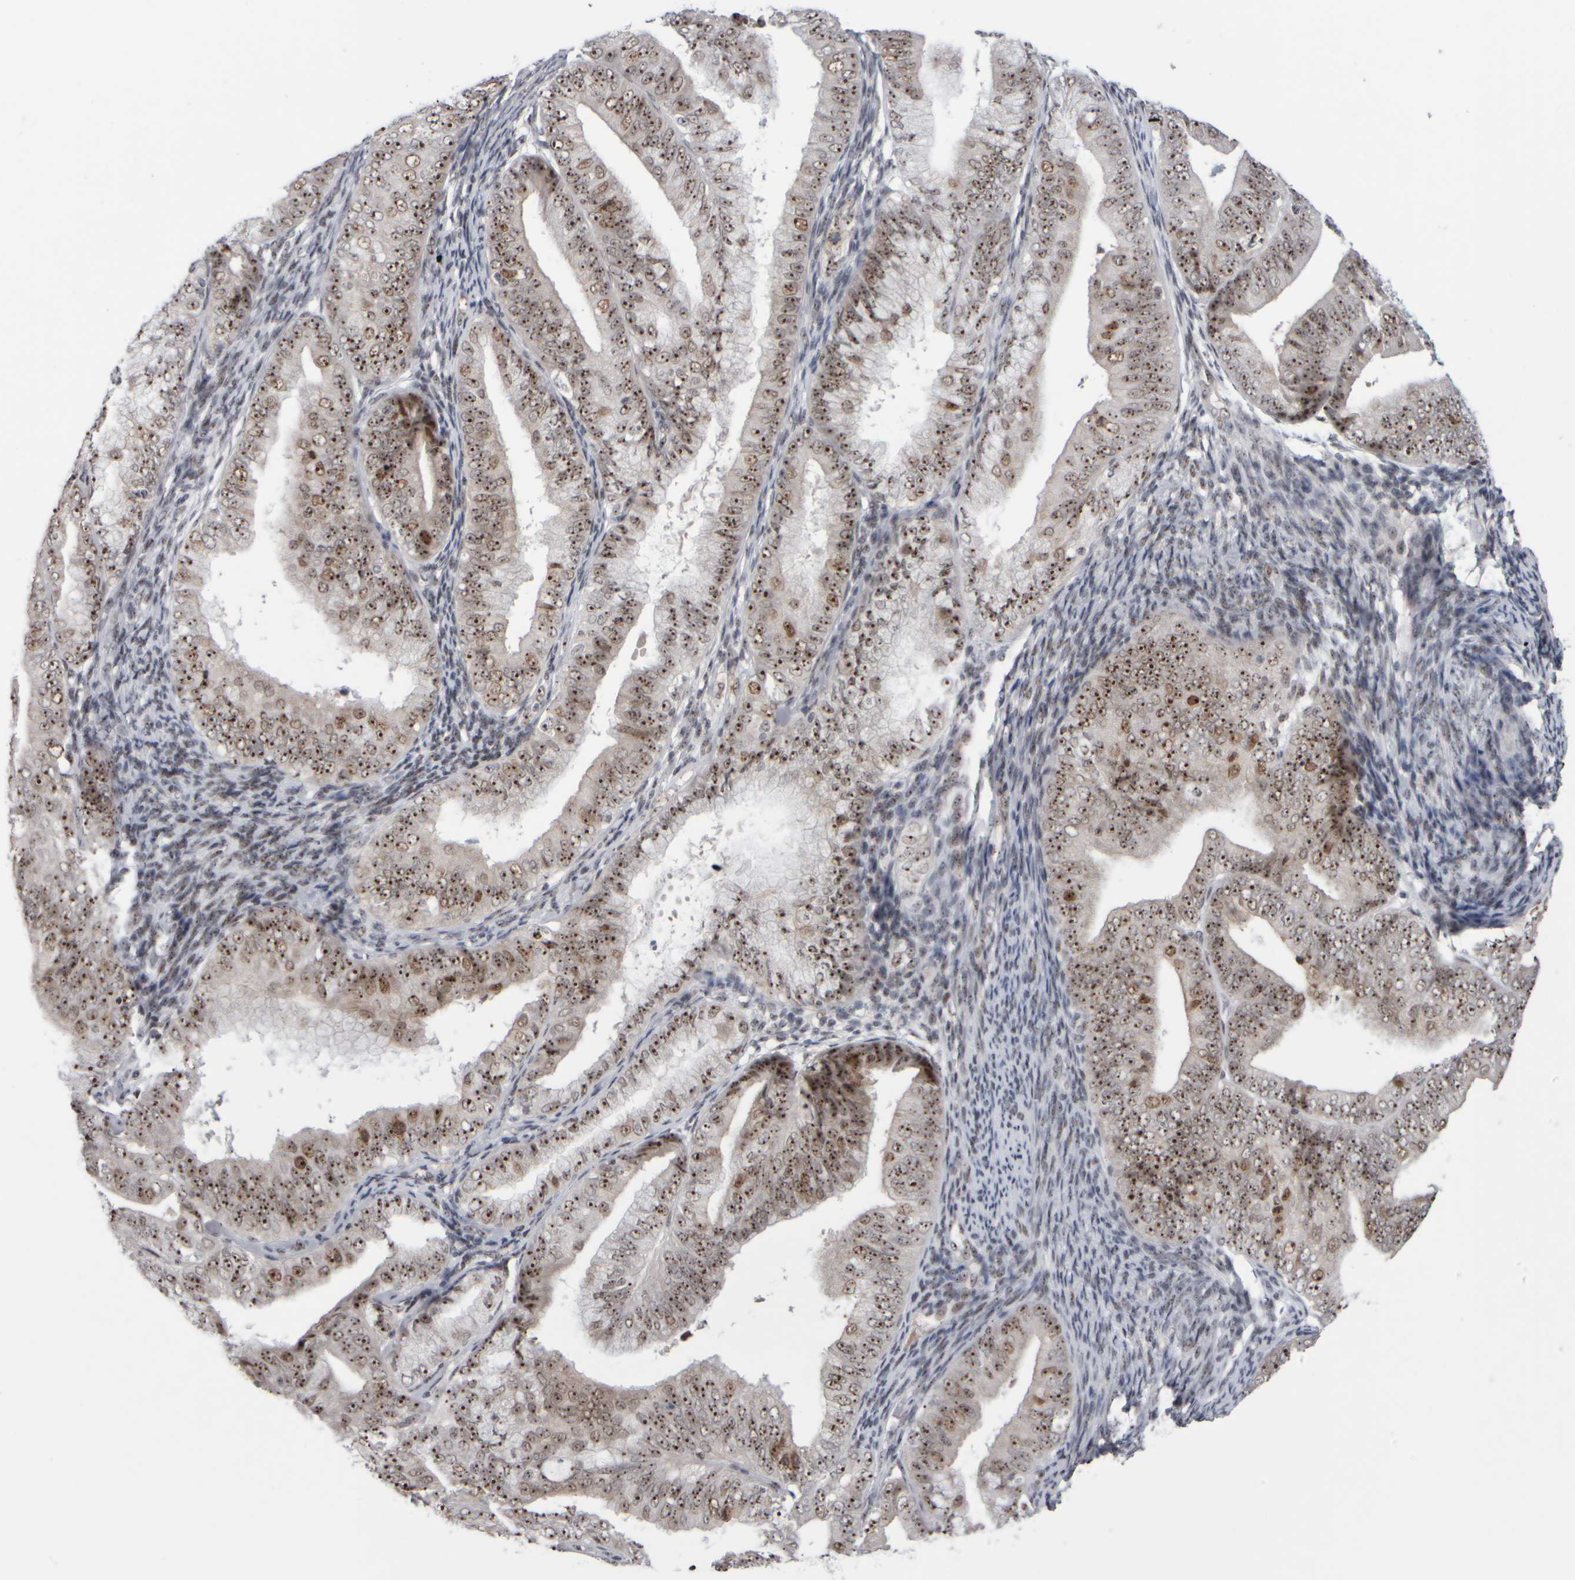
{"staining": {"intensity": "moderate", "quantity": ">75%", "location": "nuclear"}, "tissue": "endometrial cancer", "cell_type": "Tumor cells", "image_type": "cancer", "snomed": [{"axis": "morphology", "description": "Adenocarcinoma, NOS"}, {"axis": "topography", "description": "Endometrium"}], "caption": "Endometrial cancer (adenocarcinoma) stained with DAB immunohistochemistry (IHC) demonstrates medium levels of moderate nuclear expression in approximately >75% of tumor cells.", "gene": "SURF6", "patient": {"sex": "female", "age": 63}}